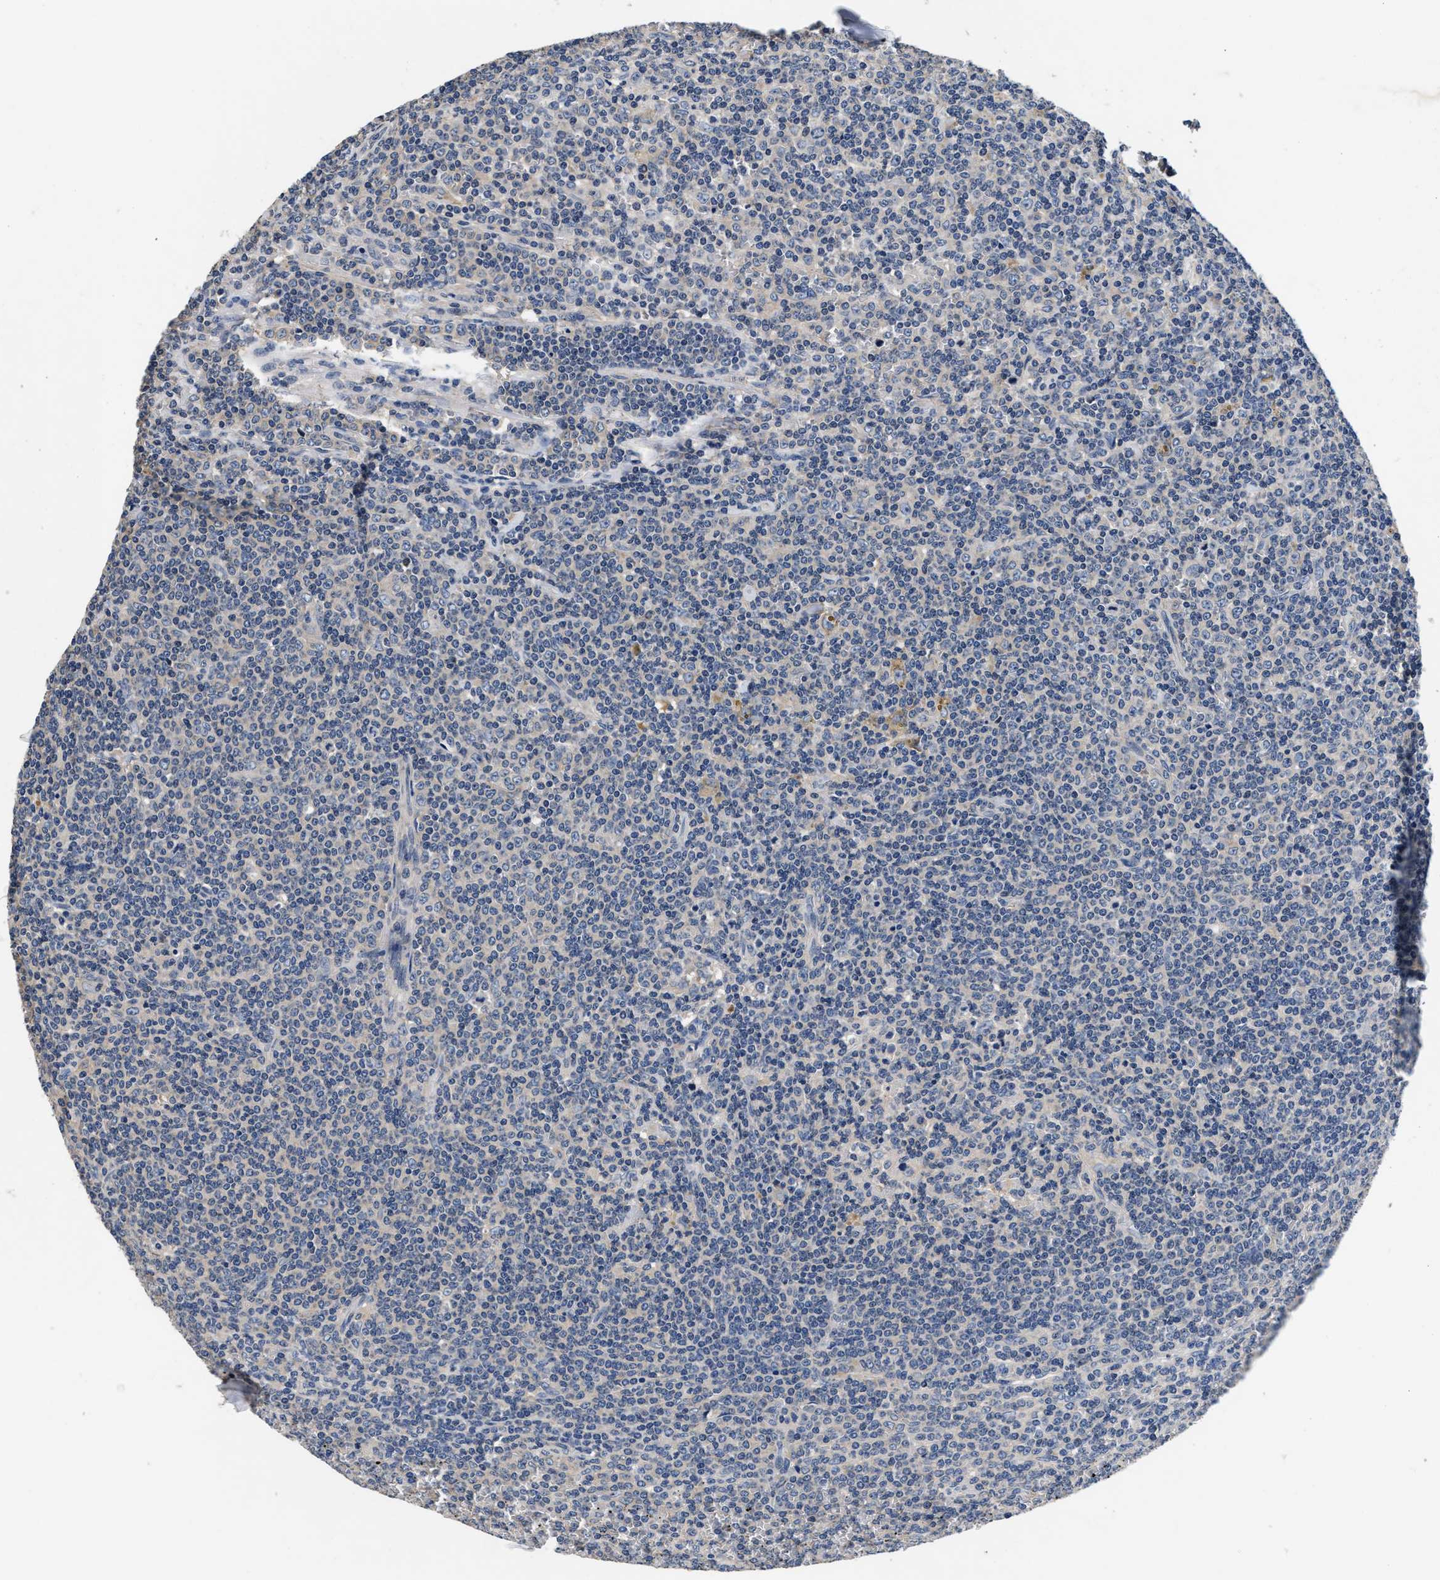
{"staining": {"intensity": "negative", "quantity": "none", "location": "none"}, "tissue": "lymphoma", "cell_type": "Tumor cells", "image_type": "cancer", "snomed": [{"axis": "morphology", "description": "Malignant lymphoma, non-Hodgkin's type, Low grade"}, {"axis": "topography", "description": "Spleen"}], "caption": "High power microscopy histopathology image of an immunohistochemistry (IHC) image of lymphoma, revealing no significant positivity in tumor cells.", "gene": "ANKIB1", "patient": {"sex": "female", "age": 19}}